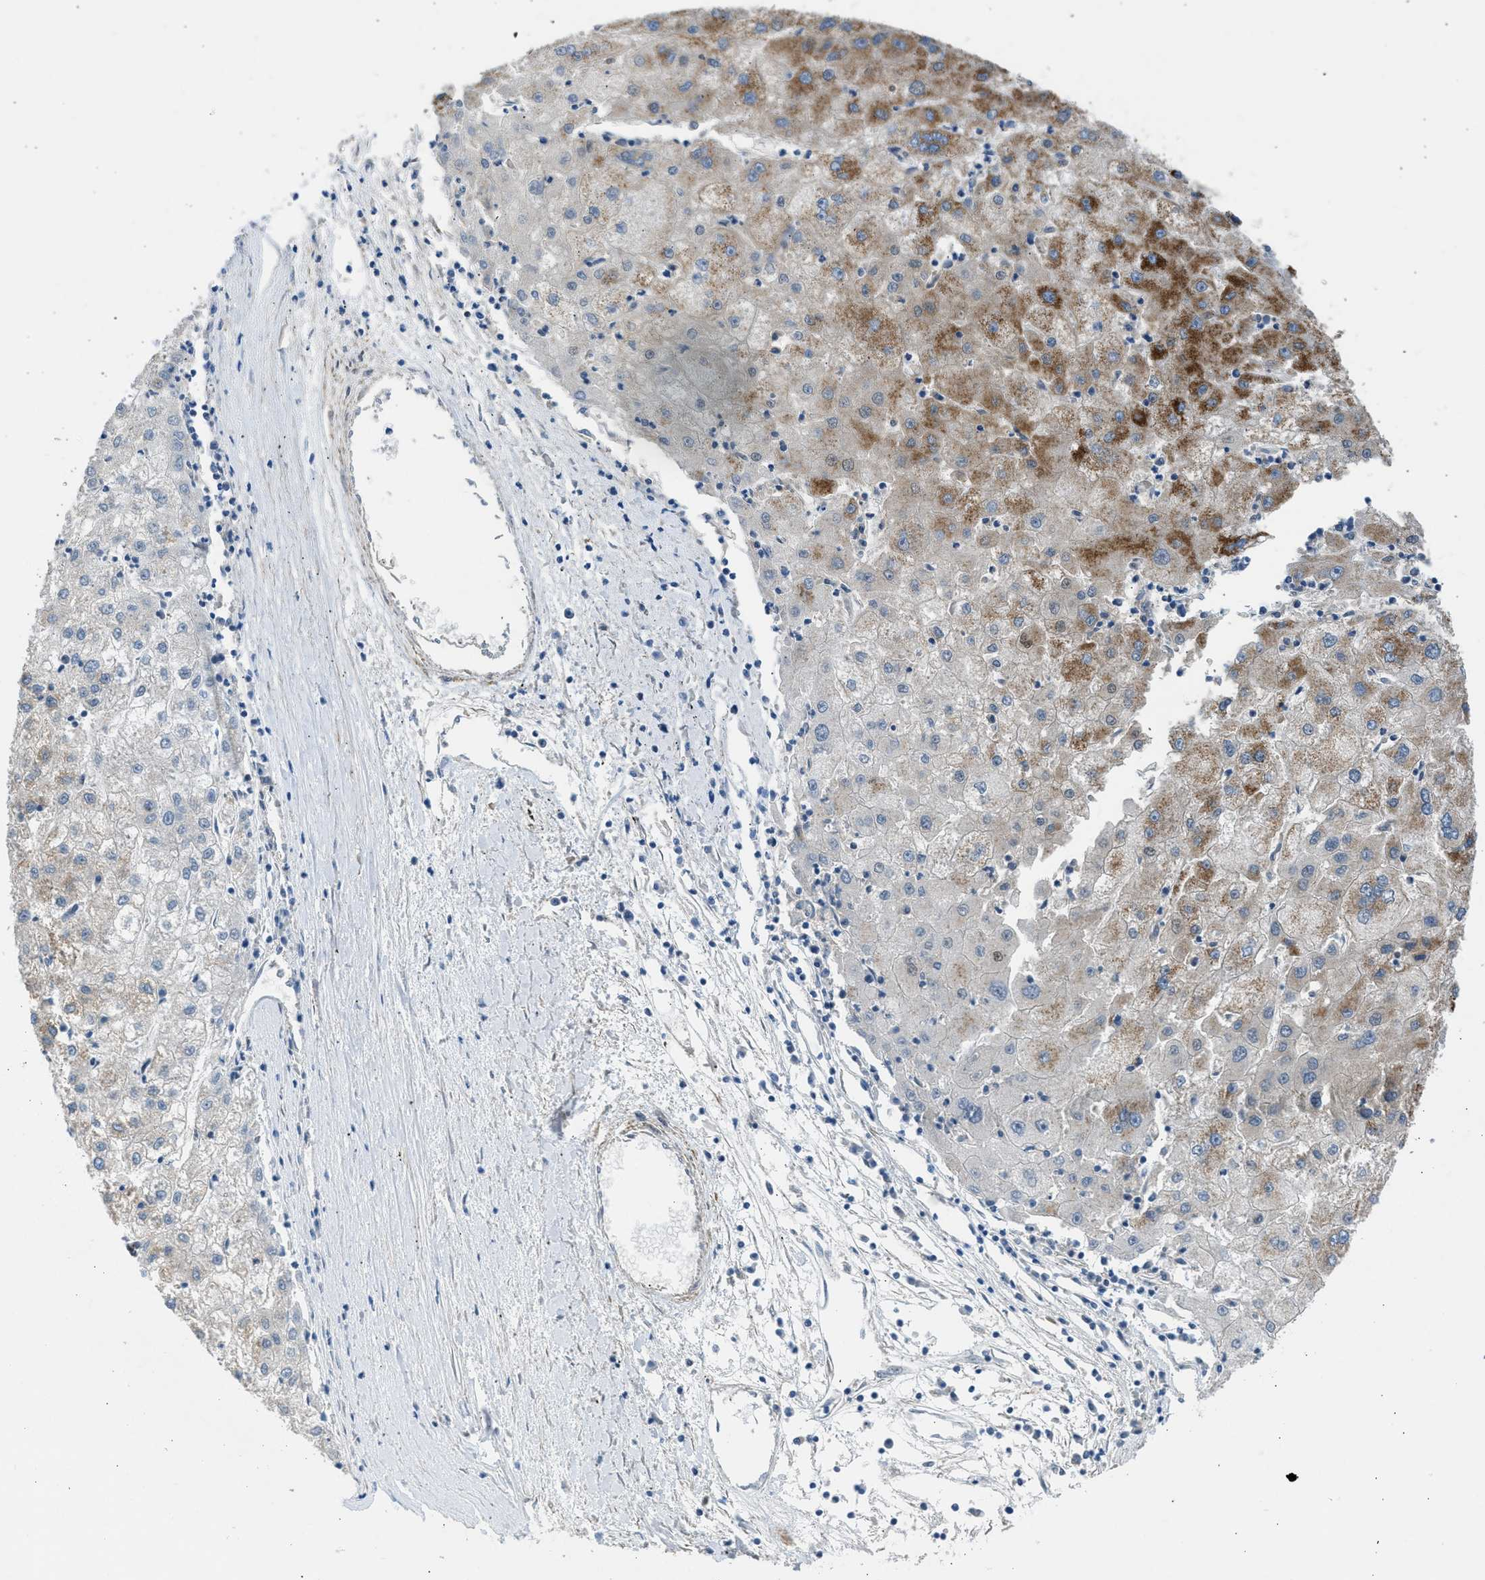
{"staining": {"intensity": "strong", "quantity": "25%-75%", "location": "cytoplasmic/membranous"}, "tissue": "liver cancer", "cell_type": "Tumor cells", "image_type": "cancer", "snomed": [{"axis": "morphology", "description": "Carcinoma, Hepatocellular, NOS"}, {"axis": "topography", "description": "Liver"}], "caption": "Immunohistochemical staining of human liver cancer (hepatocellular carcinoma) demonstrates strong cytoplasmic/membranous protein expression in approximately 25%-75% of tumor cells.", "gene": "PCNX3", "patient": {"sex": "male", "age": 72}}